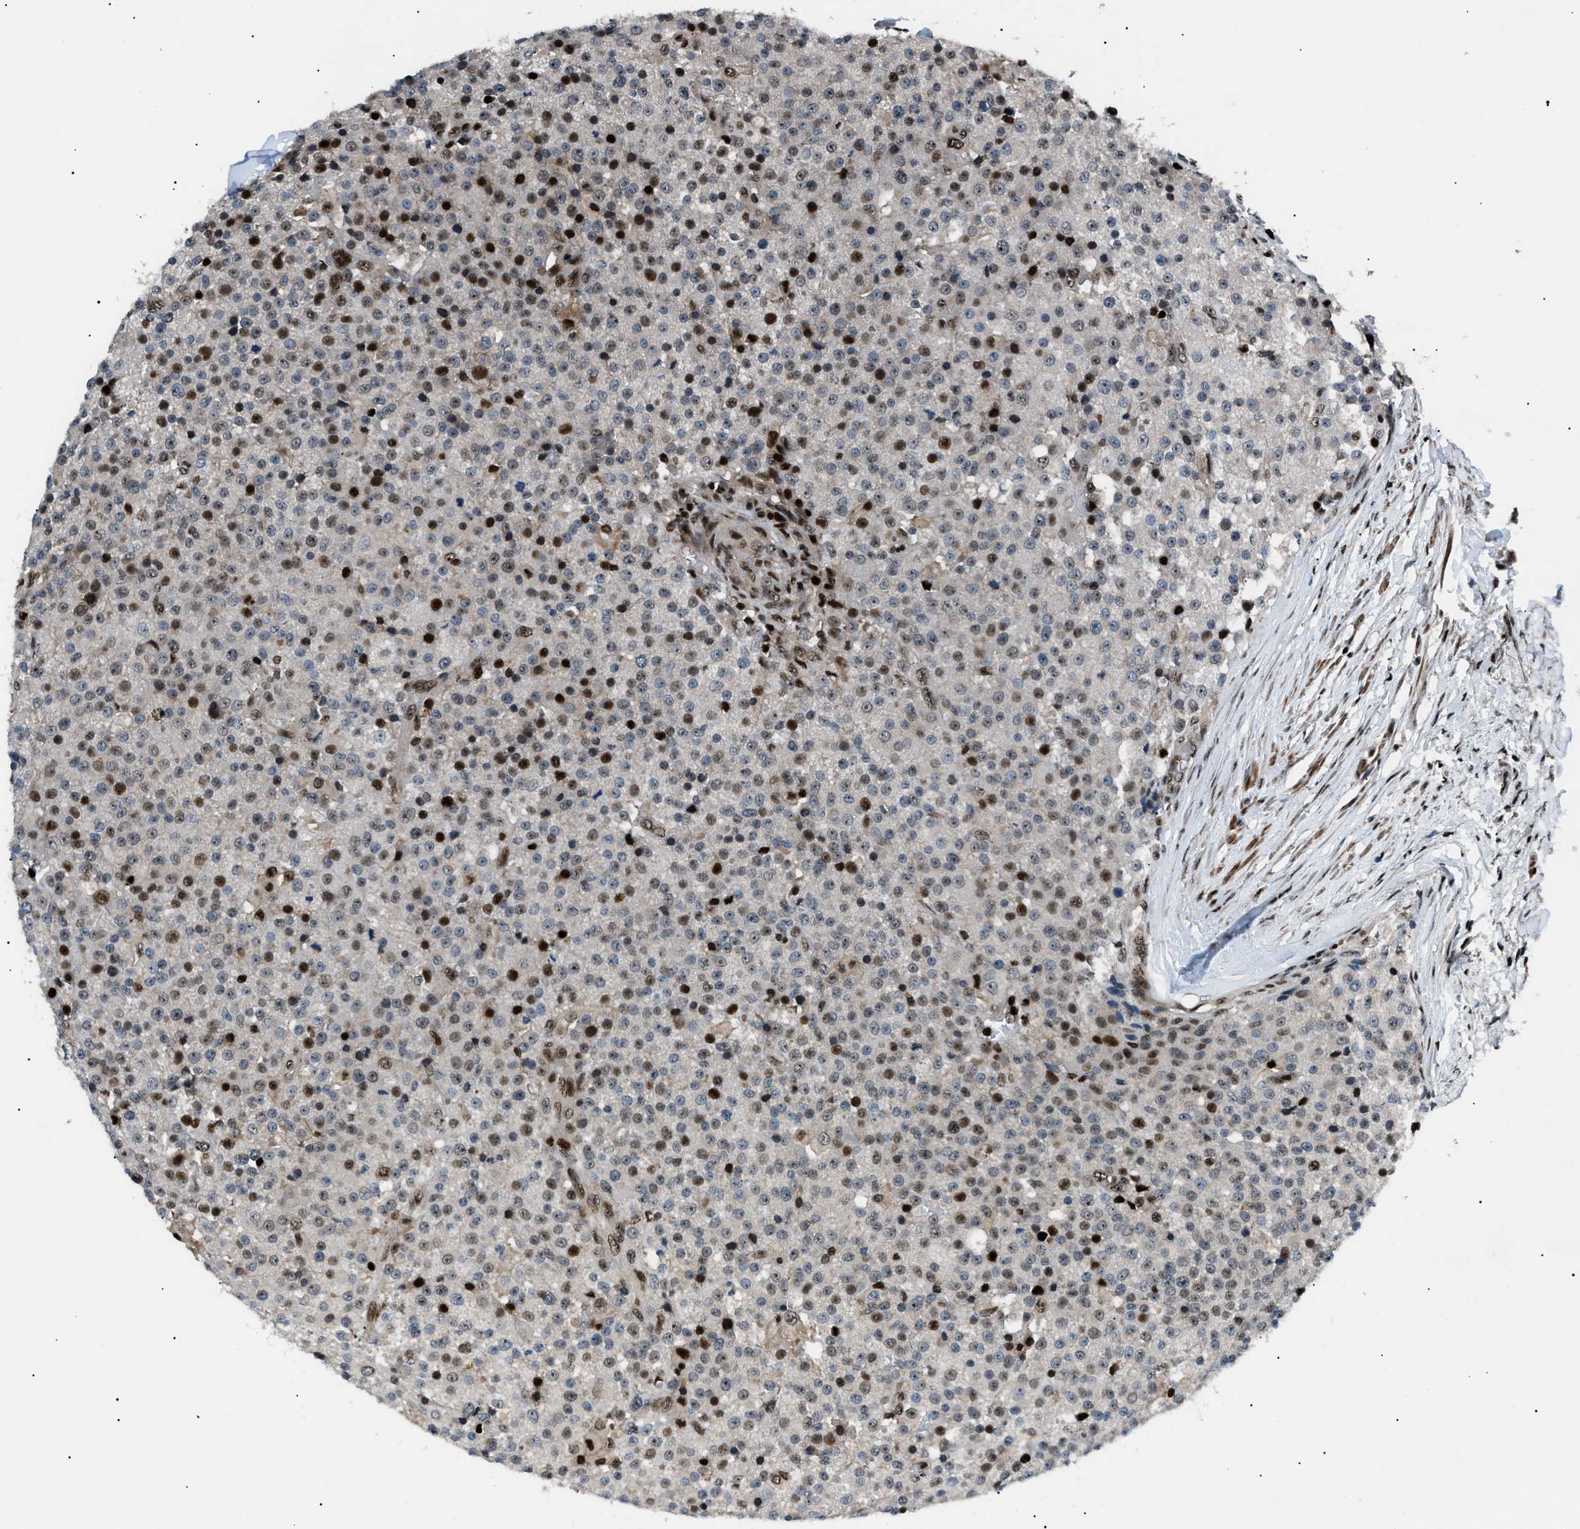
{"staining": {"intensity": "strong", "quantity": "25%-75%", "location": "nuclear"}, "tissue": "testis cancer", "cell_type": "Tumor cells", "image_type": "cancer", "snomed": [{"axis": "morphology", "description": "Seminoma, NOS"}, {"axis": "topography", "description": "Testis"}], "caption": "Brown immunohistochemical staining in seminoma (testis) exhibits strong nuclear expression in about 25%-75% of tumor cells.", "gene": "PRKX", "patient": {"sex": "male", "age": 59}}